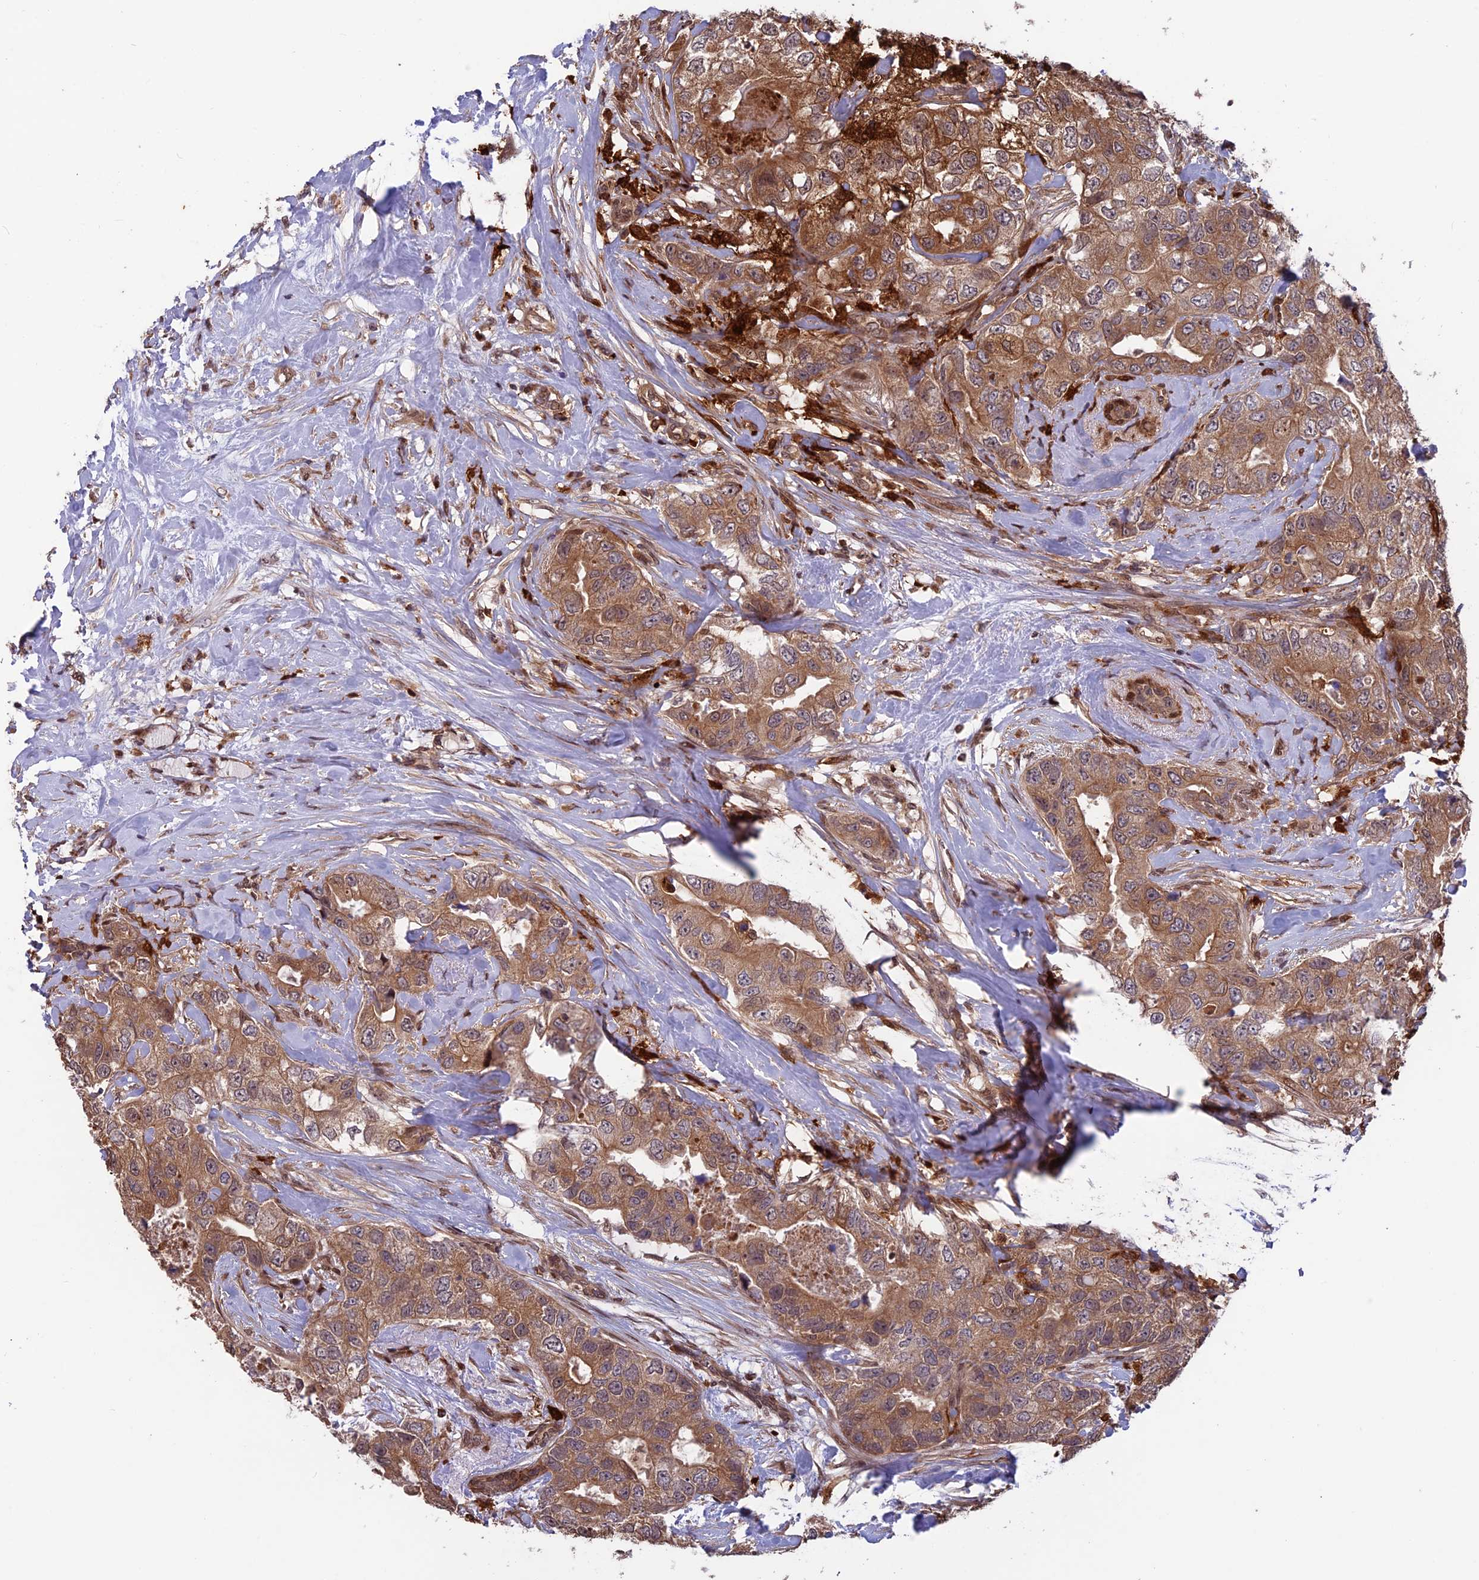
{"staining": {"intensity": "moderate", "quantity": ">75%", "location": "cytoplasmic/membranous"}, "tissue": "breast cancer", "cell_type": "Tumor cells", "image_type": "cancer", "snomed": [{"axis": "morphology", "description": "Duct carcinoma"}, {"axis": "topography", "description": "Breast"}], "caption": "The image displays staining of invasive ductal carcinoma (breast), revealing moderate cytoplasmic/membranous protein expression (brown color) within tumor cells.", "gene": "MAST2", "patient": {"sex": "female", "age": 62}}